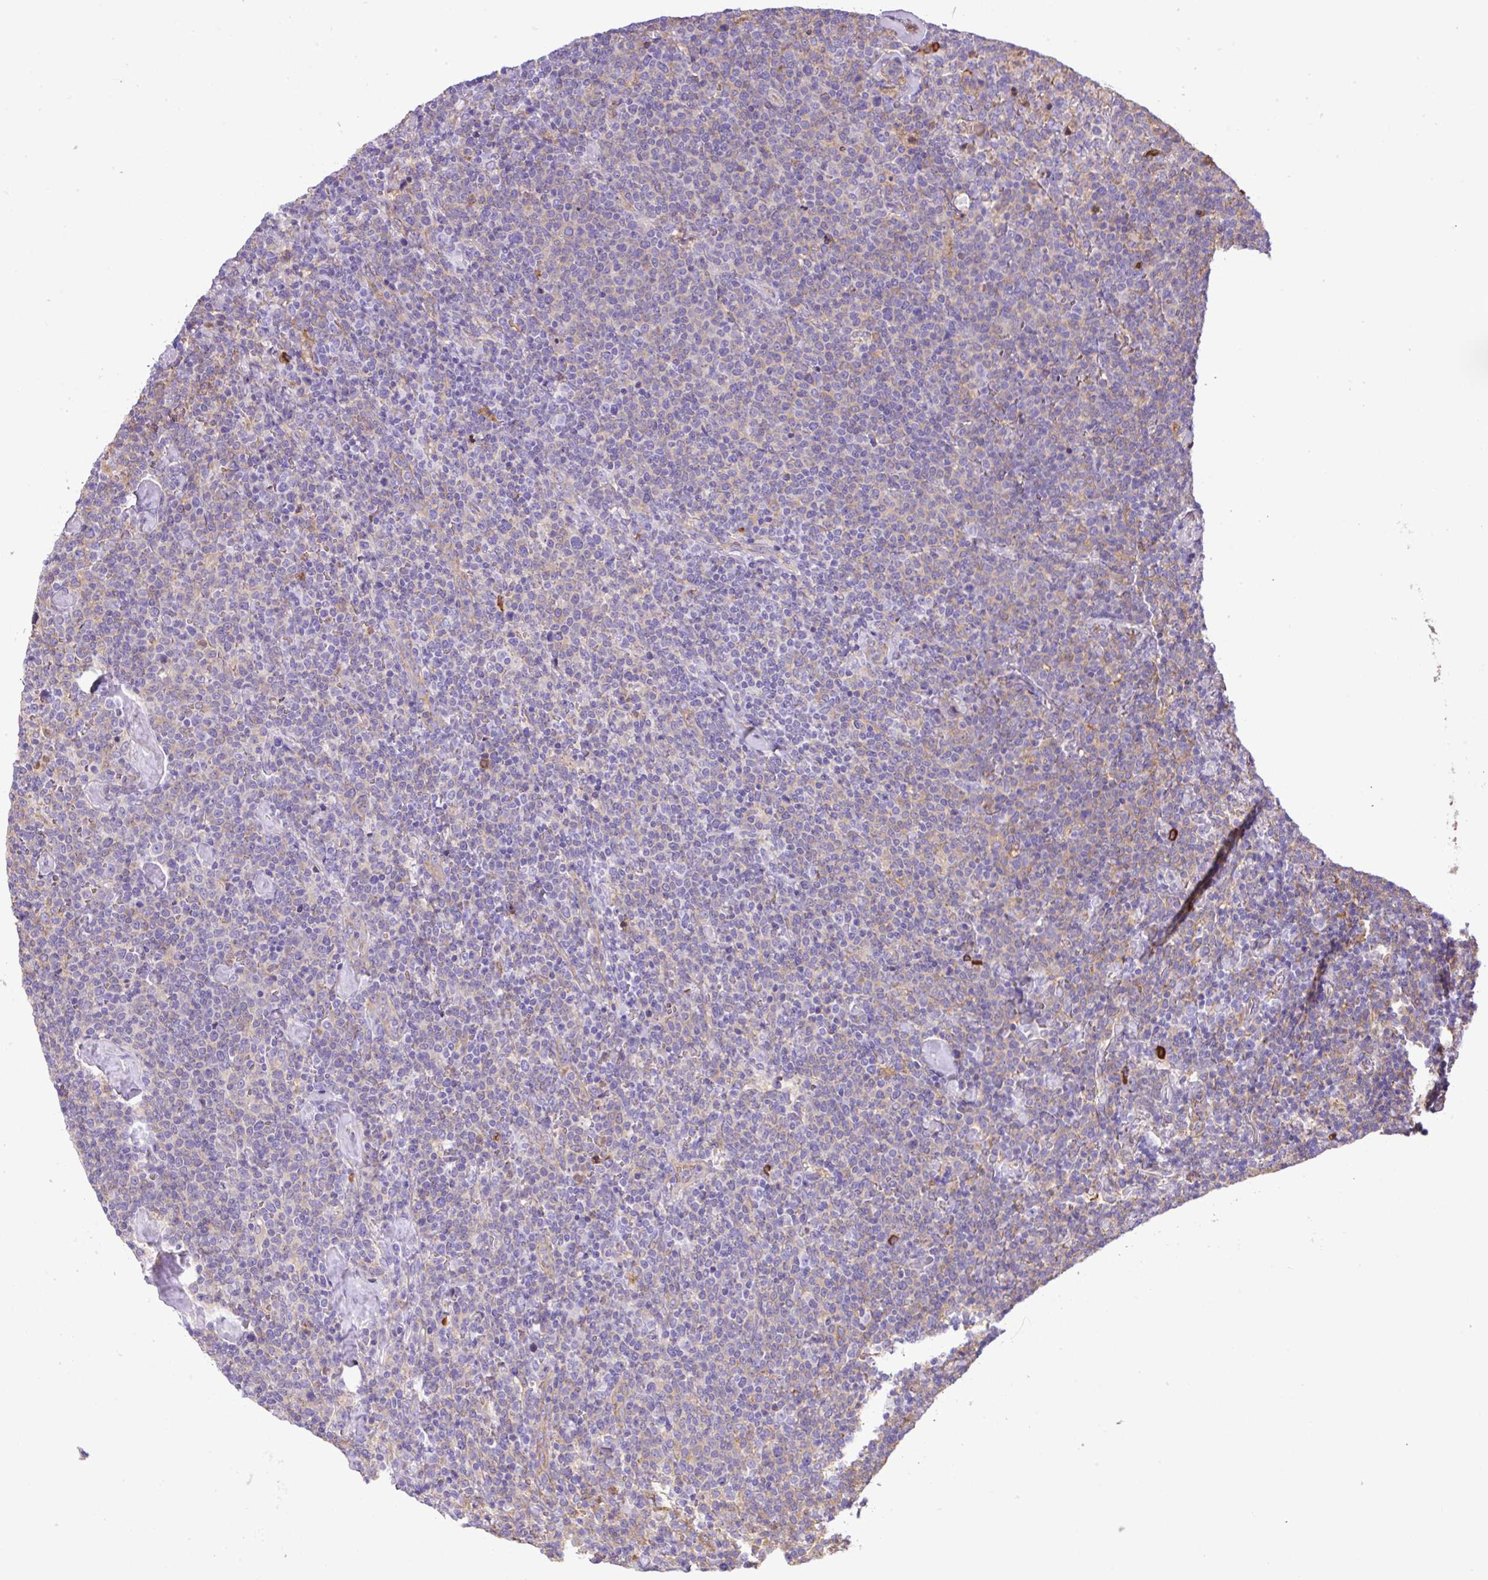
{"staining": {"intensity": "negative", "quantity": "none", "location": "none"}, "tissue": "lymphoma", "cell_type": "Tumor cells", "image_type": "cancer", "snomed": [{"axis": "morphology", "description": "Malignant lymphoma, non-Hodgkin's type, High grade"}, {"axis": "topography", "description": "Lymph node"}], "caption": "IHC histopathology image of neoplastic tissue: human high-grade malignant lymphoma, non-Hodgkin's type stained with DAB (3,3'-diaminobenzidine) reveals no significant protein expression in tumor cells.", "gene": "MAGEB5", "patient": {"sex": "male", "age": 61}}